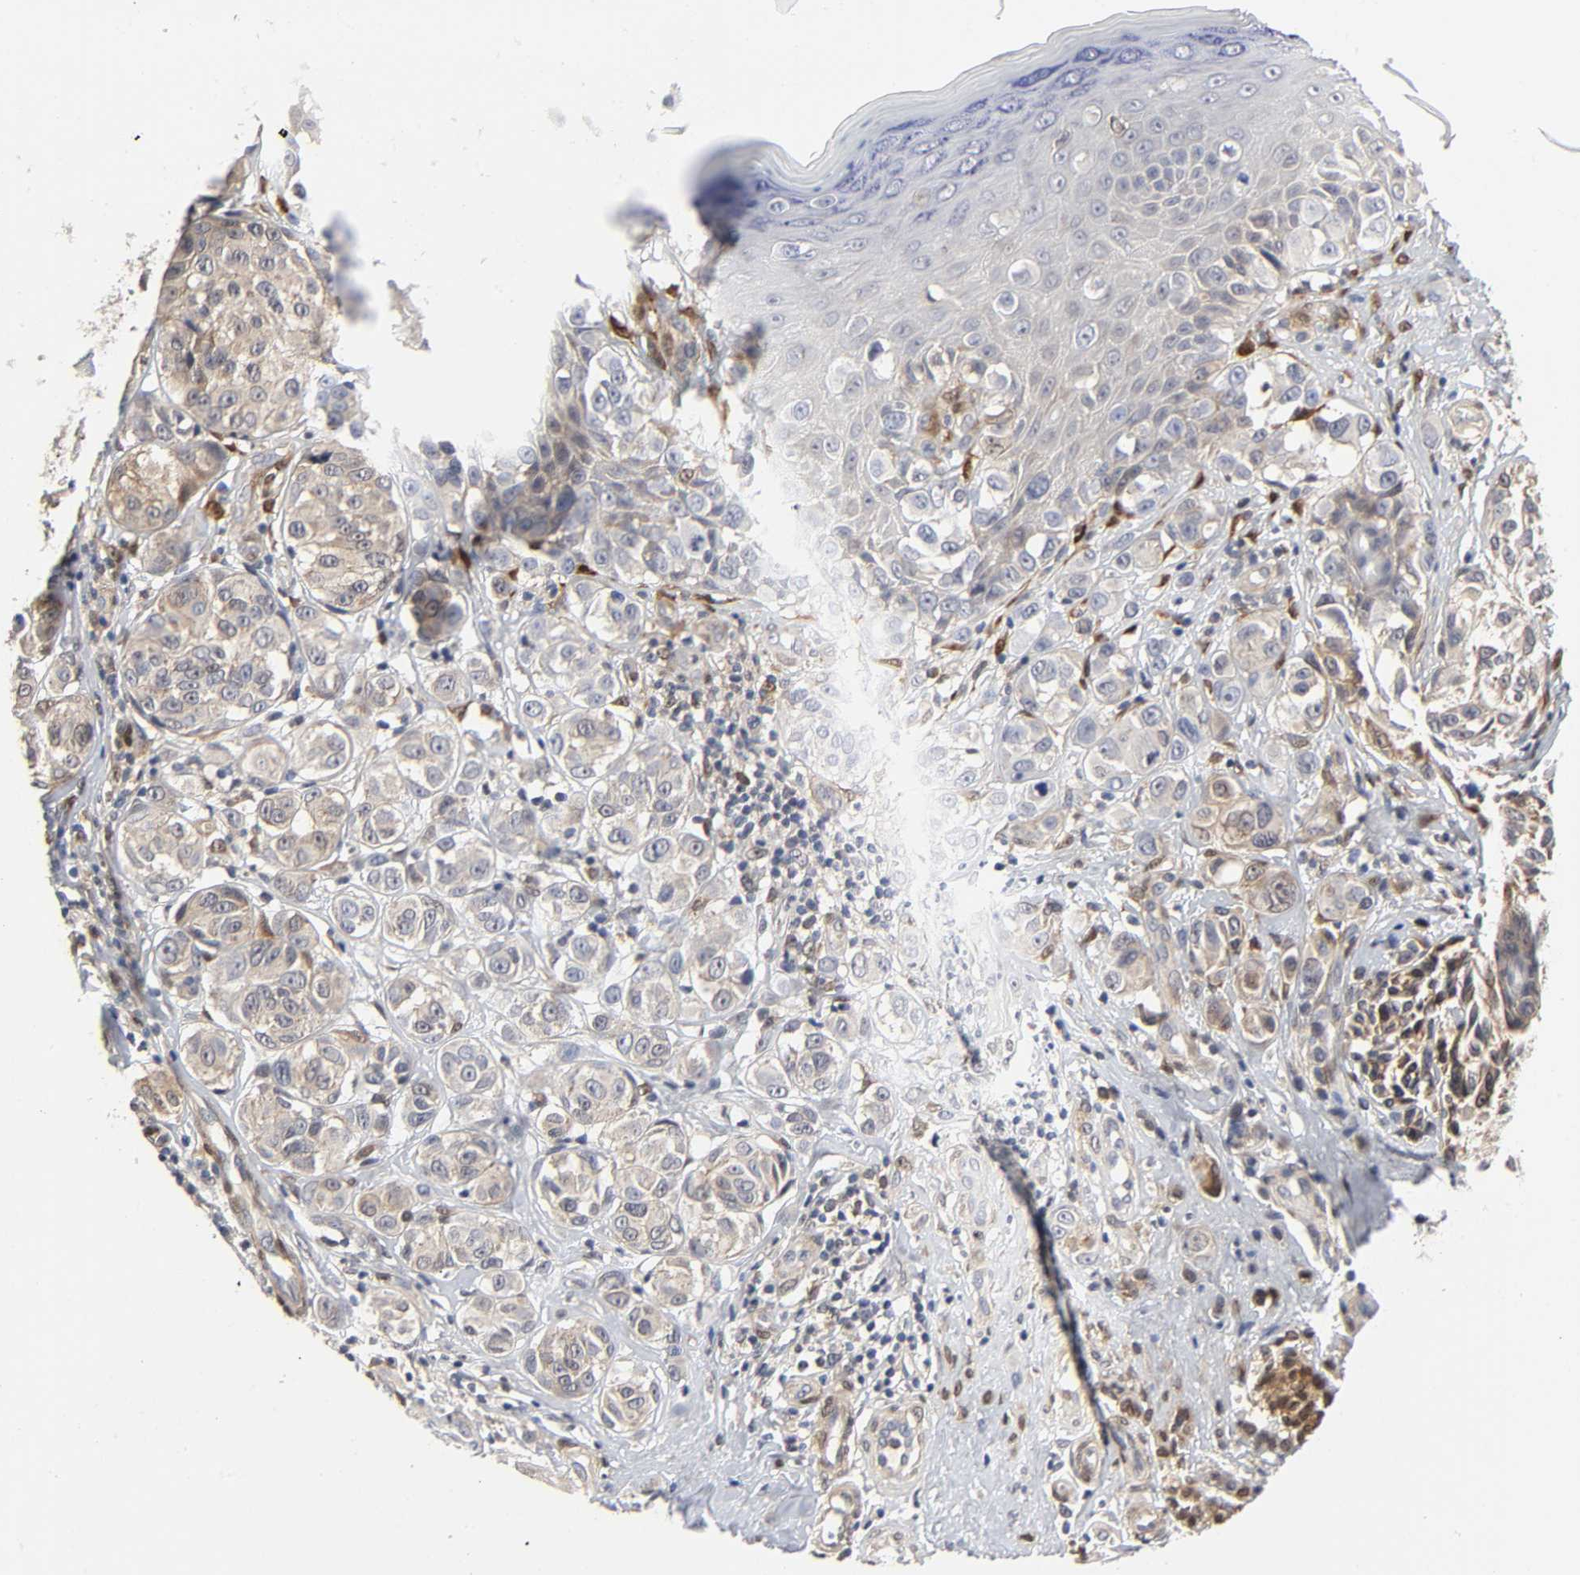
{"staining": {"intensity": "weak", "quantity": "25%-75%", "location": "cytoplasmic/membranous"}, "tissue": "melanoma", "cell_type": "Tumor cells", "image_type": "cancer", "snomed": [{"axis": "morphology", "description": "Malignant melanoma, NOS"}, {"axis": "topography", "description": "Skin"}], "caption": "There is low levels of weak cytoplasmic/membranous expression in tumor cells of melanoma, as demonstrated by immunohistochemical staining (brown color).", "gene": "PTEN", "patient": {"sex": "male", "age": 57}}